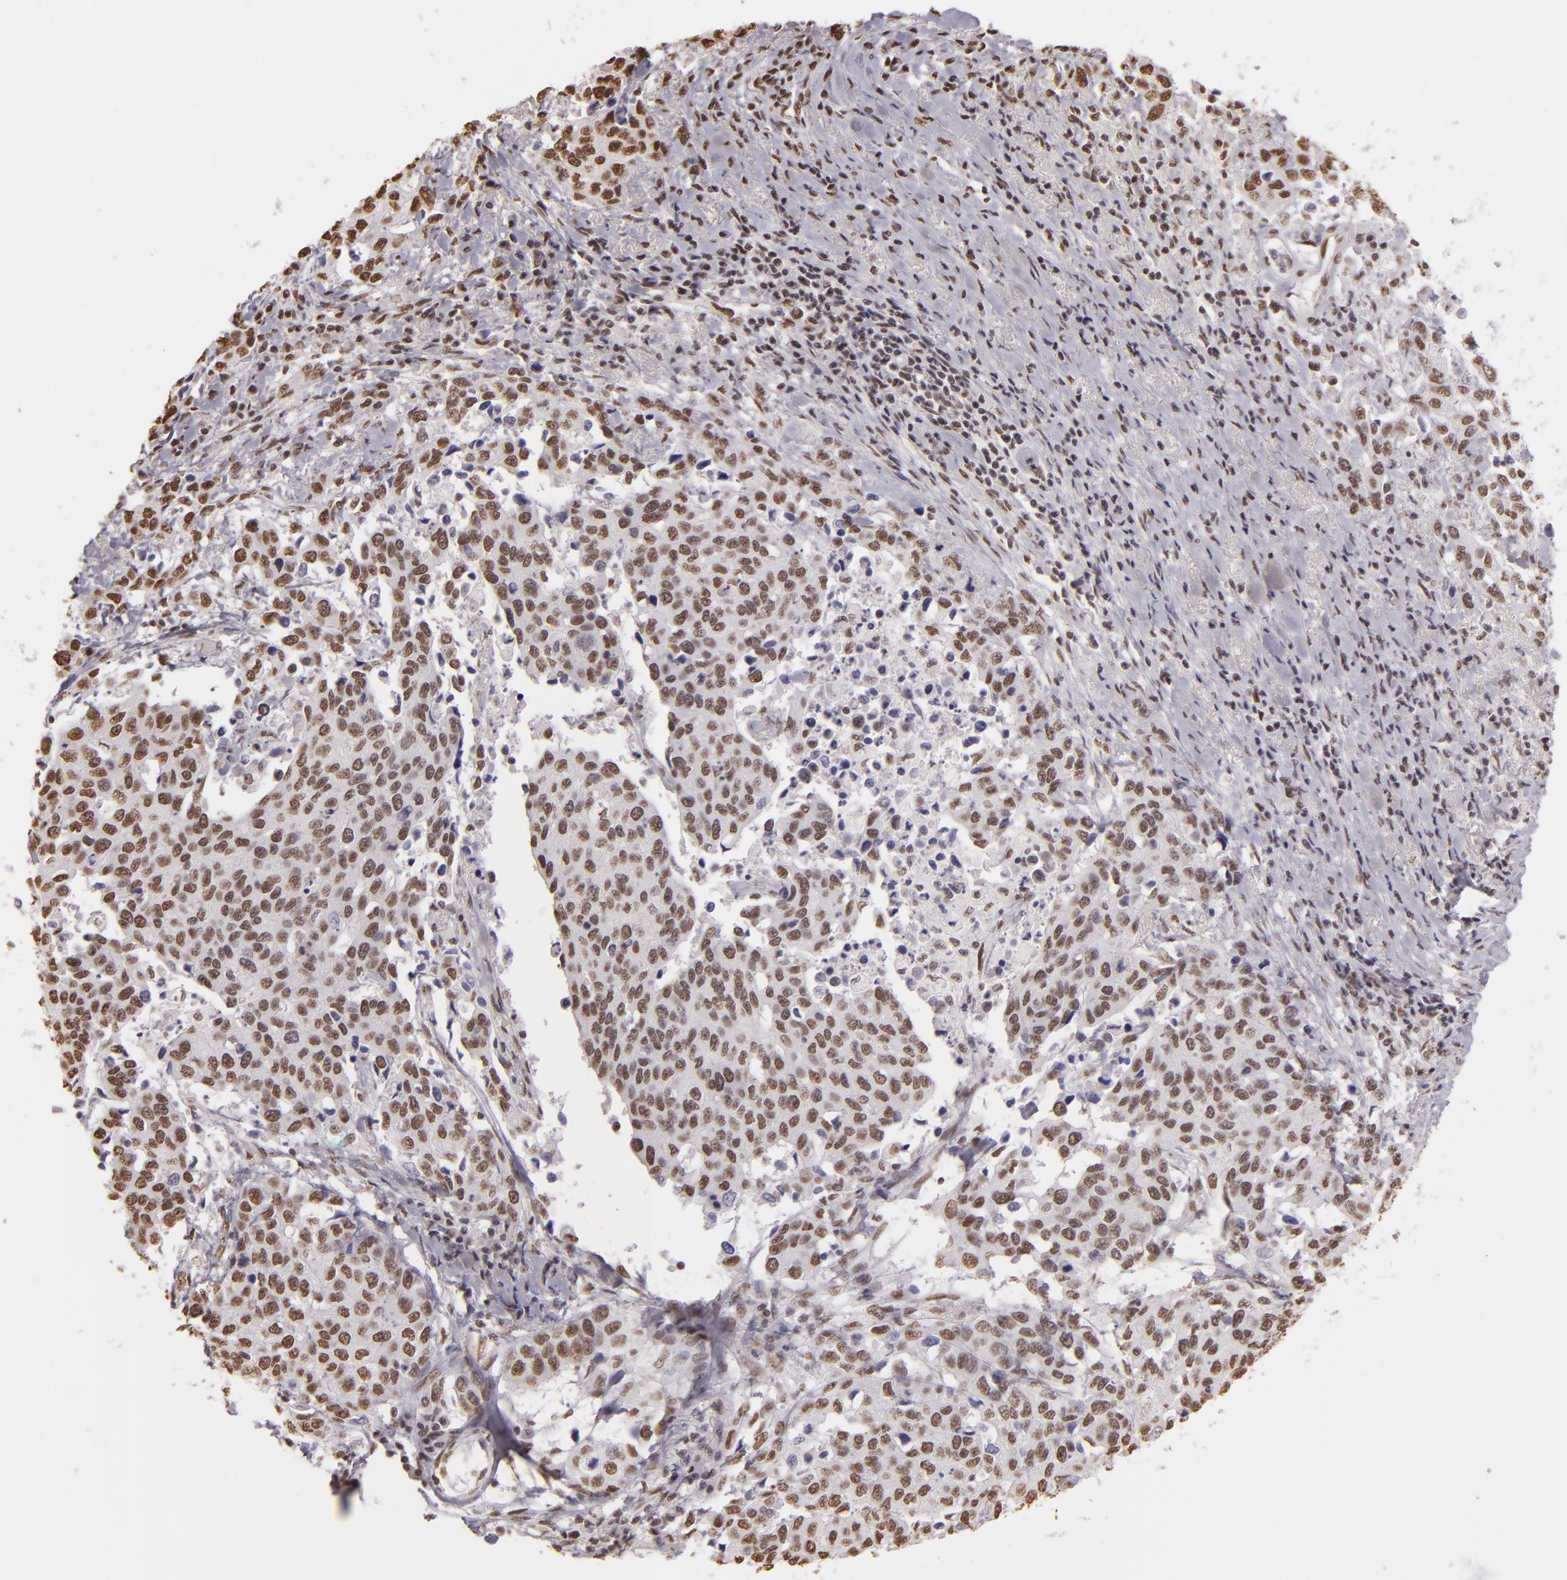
{"staining": {"intensity": "moderate", "quantity": ">75%", "location": "nuclear"}, "tissue": "cervical cancer", "cell_type": "Tumor cells", "image_type": "cancer", "snomed": [{"axis": "morphology", "description": "Squamous cell carcinoma, NOS"}, {"axis": "topography", "description": "Cervix"}], "caption": "Cervical cancer (squamous cell carcinoma) stained with IHC reveals moderate nuclear positivity in about >75% of tumor cells.", "gene": "PAPOLA", "patient": {"sex": "female", "age": 54}}